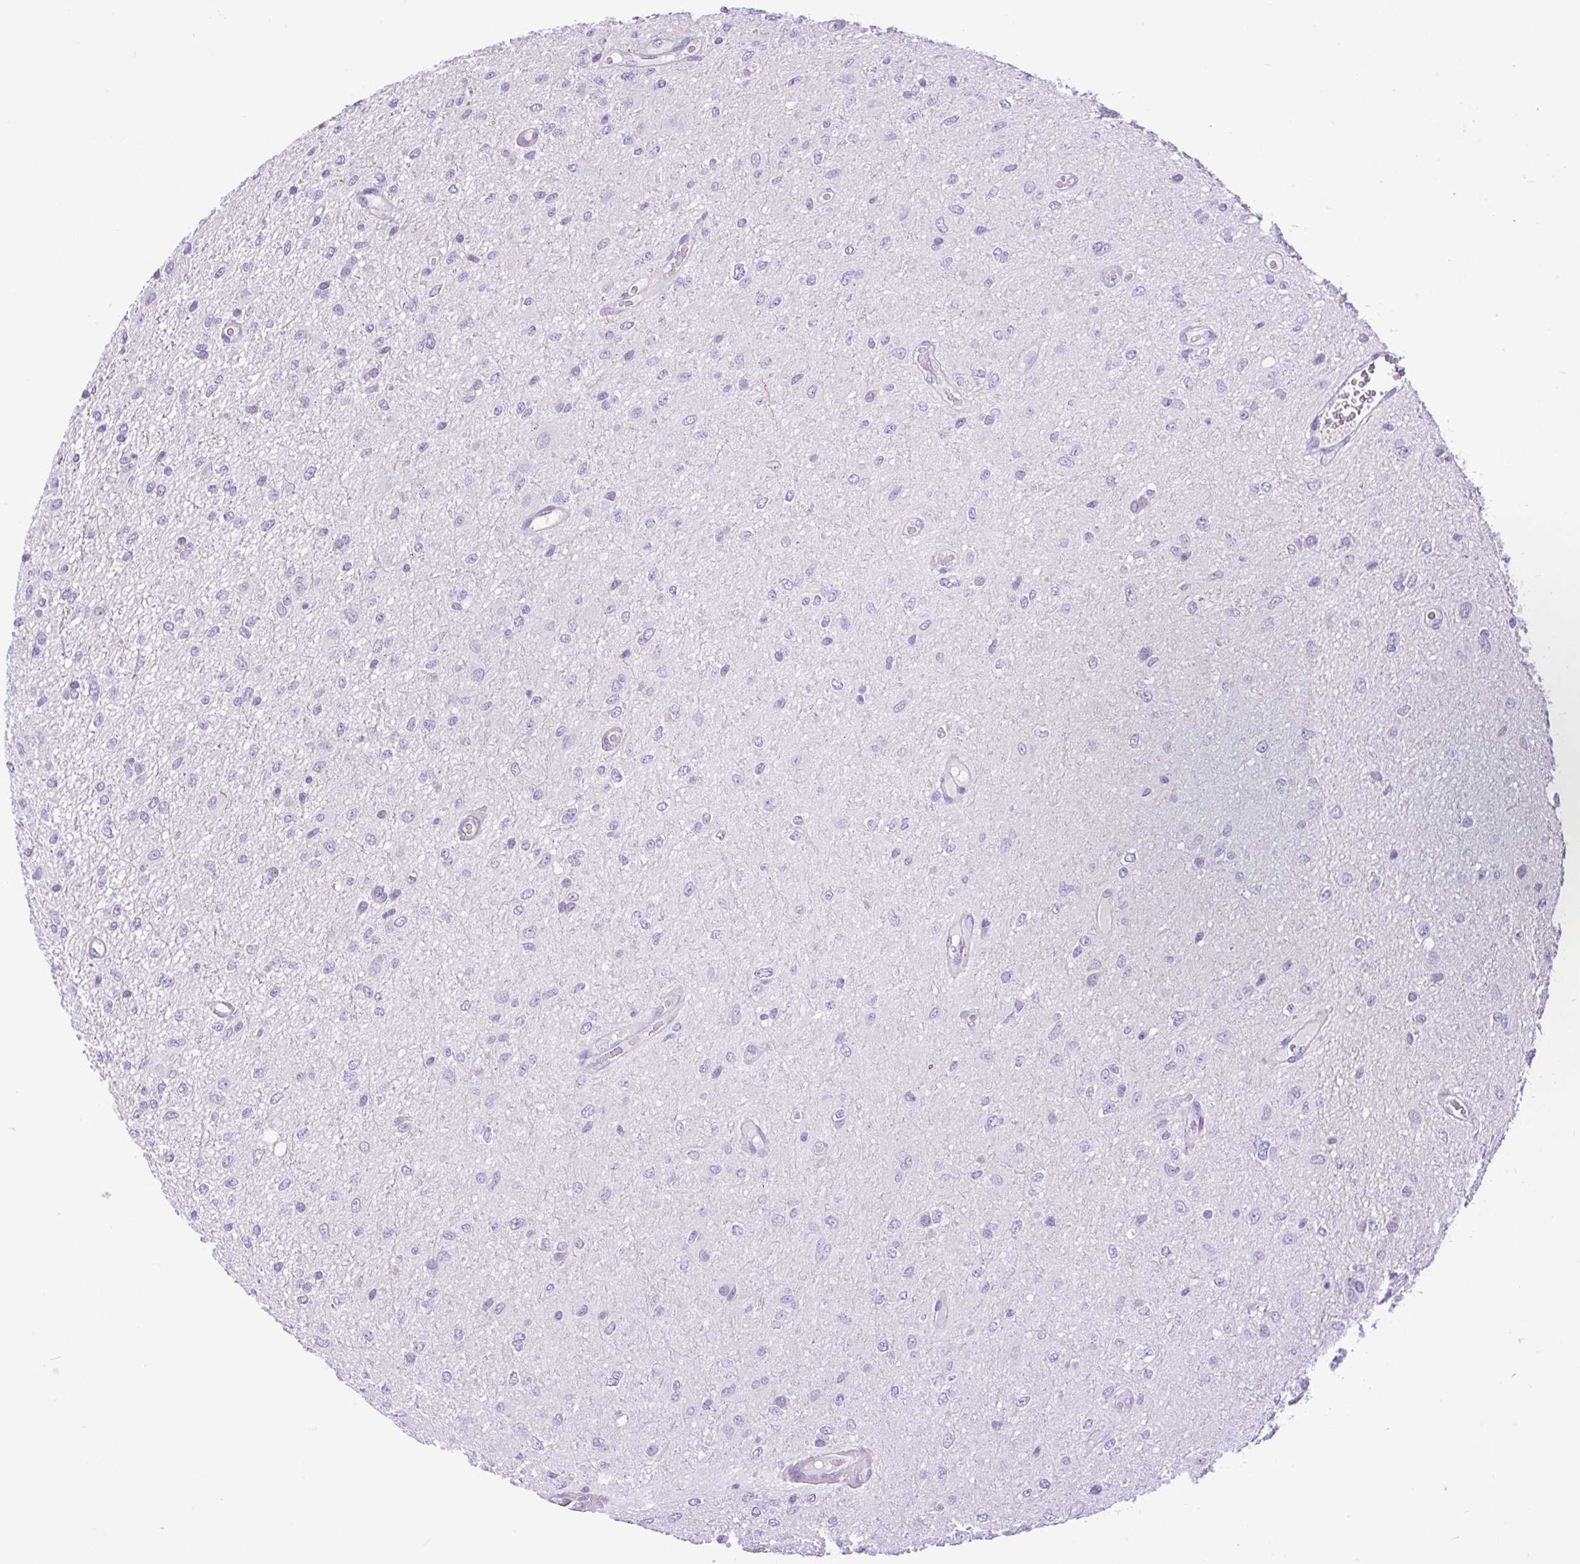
{"staining": {"intensity": "negative", "quantity": "none", "location": "none"}, "tissue": "glioma", "cell_type": "Tumor cells", "image_type": "cancer", "snomed": [{"axis": "morphology", "description": "Glioma, malignant, Low grade"}, {"axis": "topography", "description": "Cerebellum"}], "caption": "IHC histopathology image of human low-grade glioma (malignant) stained for a protein (brown), which shows no staining in tumor cells.", "gene": "ANO4", "patient": {"sex": "female", "age": 5}}